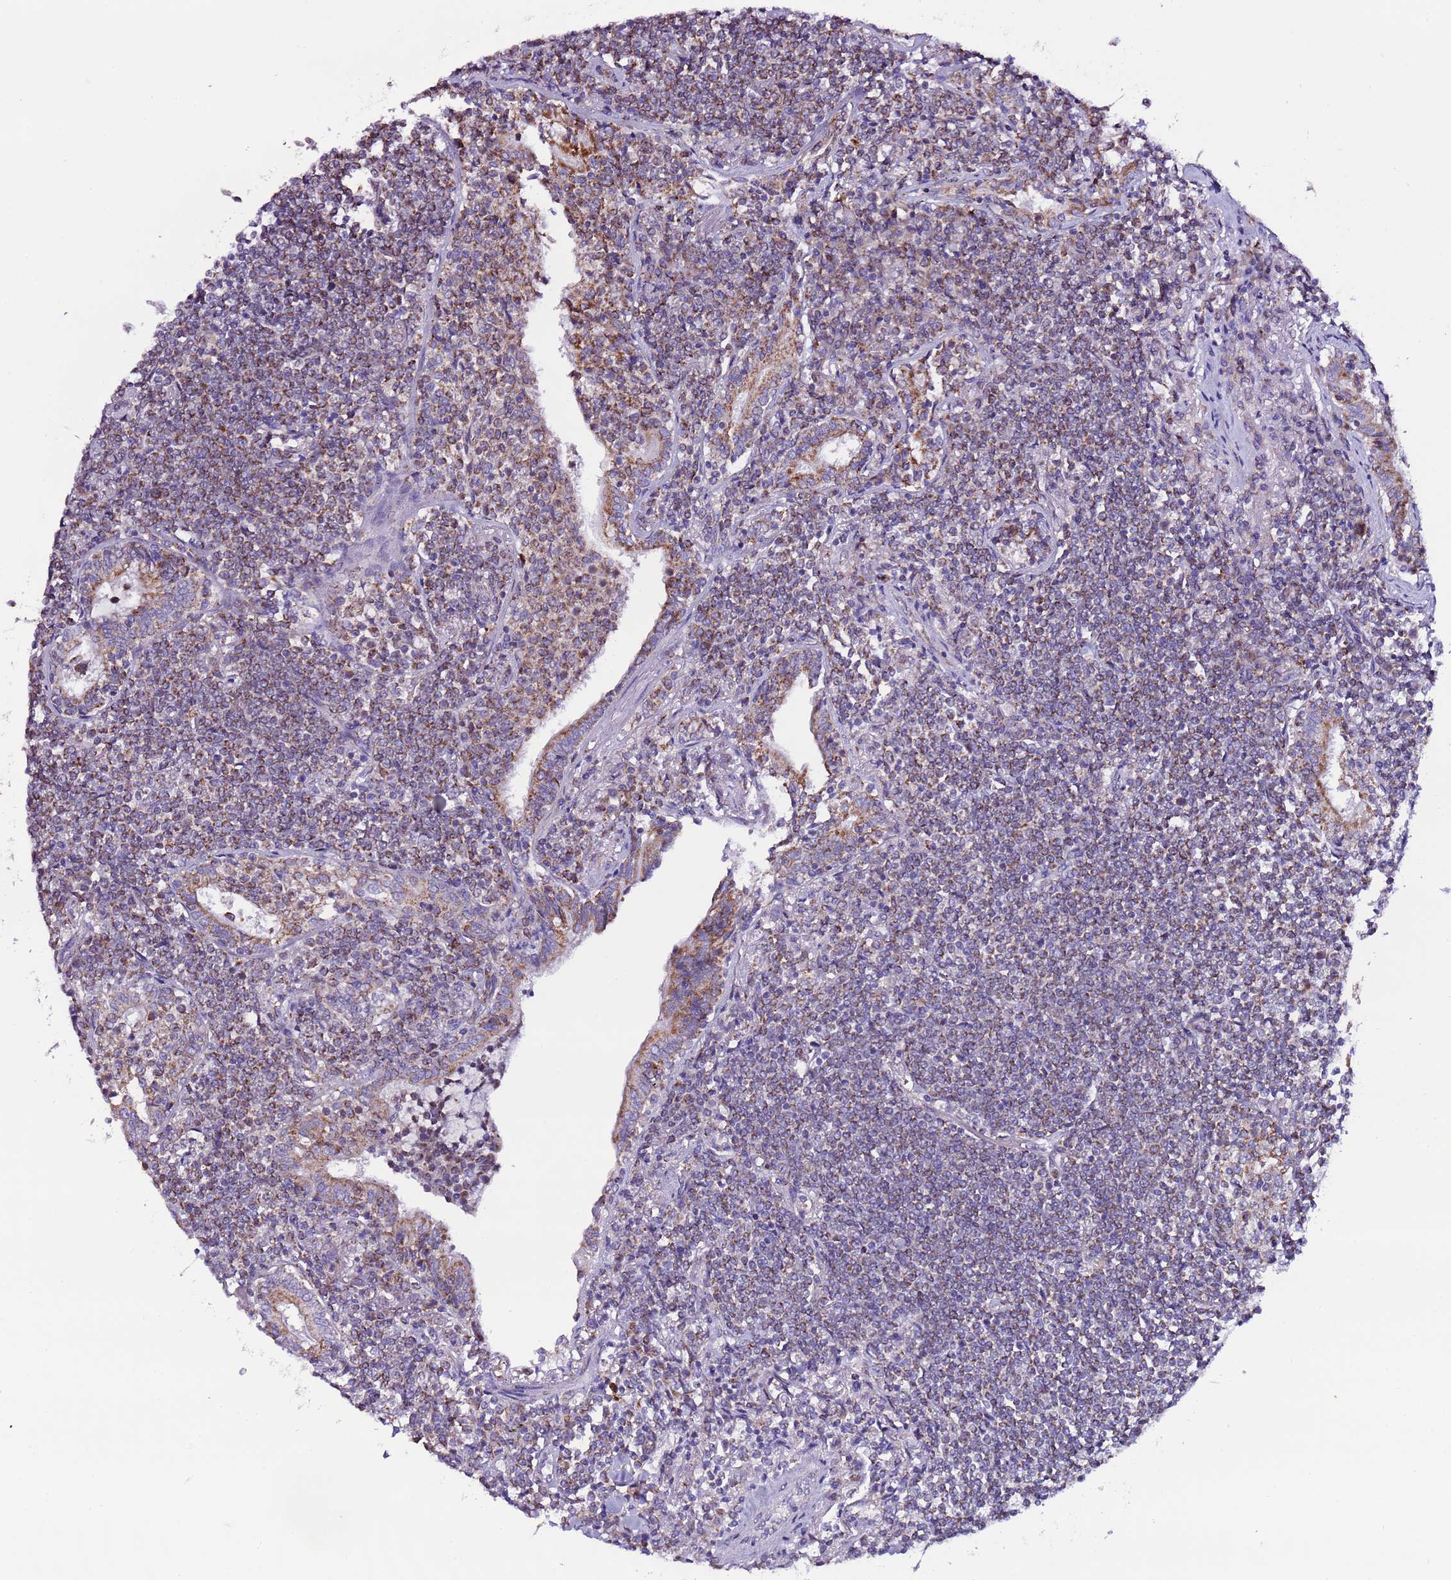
{"staining": {"intensity": "moderate", "quantity": ">75%", "location": "cytoplasmic/membranous"}, "tissue": "lymphoma", "cell_type": "Tumor cells", "image_type": "cancer", "snomed": [{"axis": "morphology", "description": "Malignant lymphoma, non-Hodgkin's type, Low grade"}, {"axis": "topography", "description": "Lung"}], "caption": "Malignant lymphoma, non-Hodgkin's type (low-grade) stained with a protein marker shows moderate staining in tumor cells.", "gene": "UEVLD", "patient": {"sex": "female", "age": 71}}